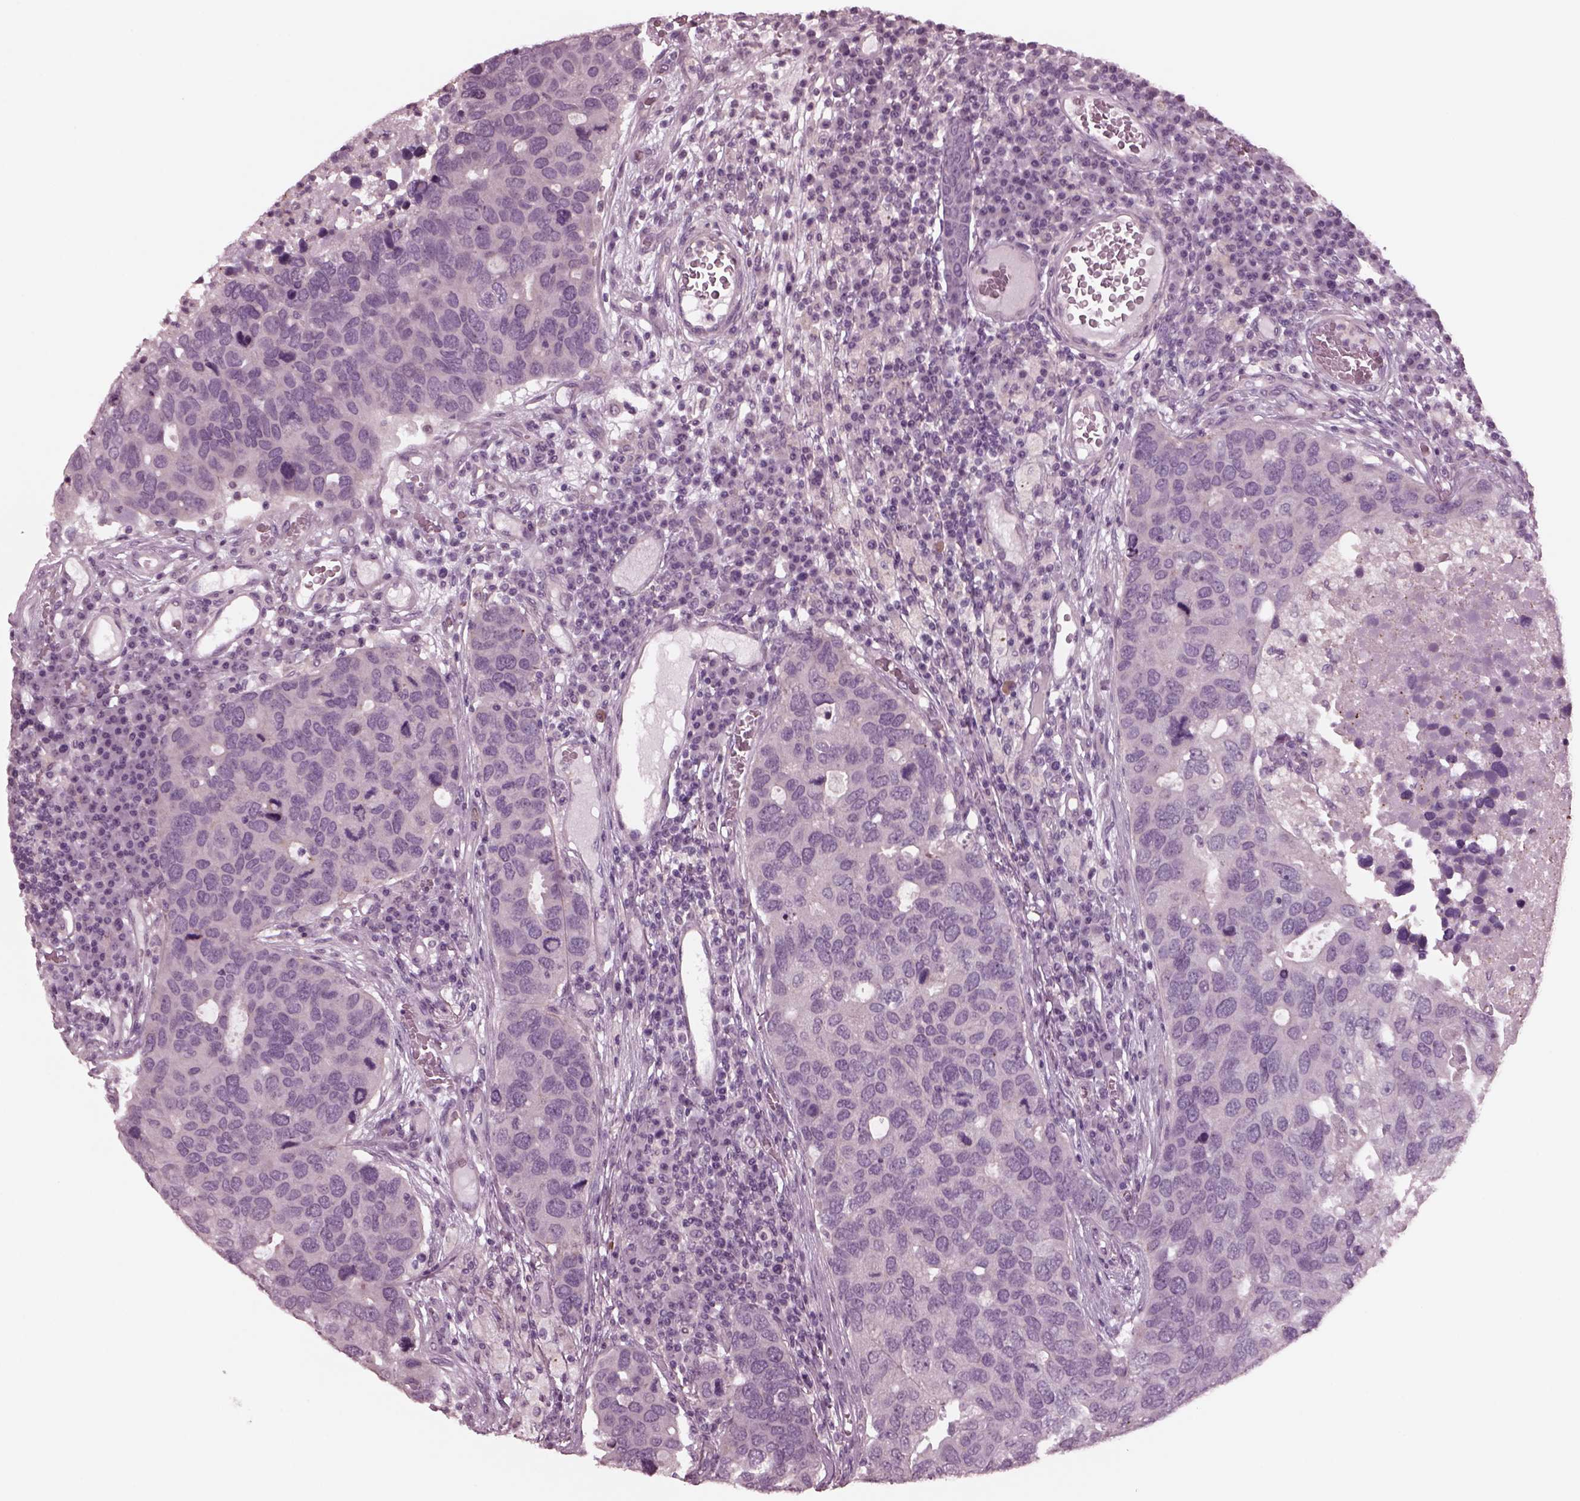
{"staining": {"intensity": "negative", "quantity": "none", "location": "none"}, "tissue": "breast cancer", "cell_type": "Tumor cells", "image_type": "cancer", "snomed": [{"axis": "morphology", "description": "Duct carcinoma"}, {"axis": "topography", "description": "Breast"}], "caption": "IHC of breast cancer (intraductal carcinoma) shows no expression in tumor cells.", "gene": "YY2", "patient": {"sex": "female", "age": 83}}